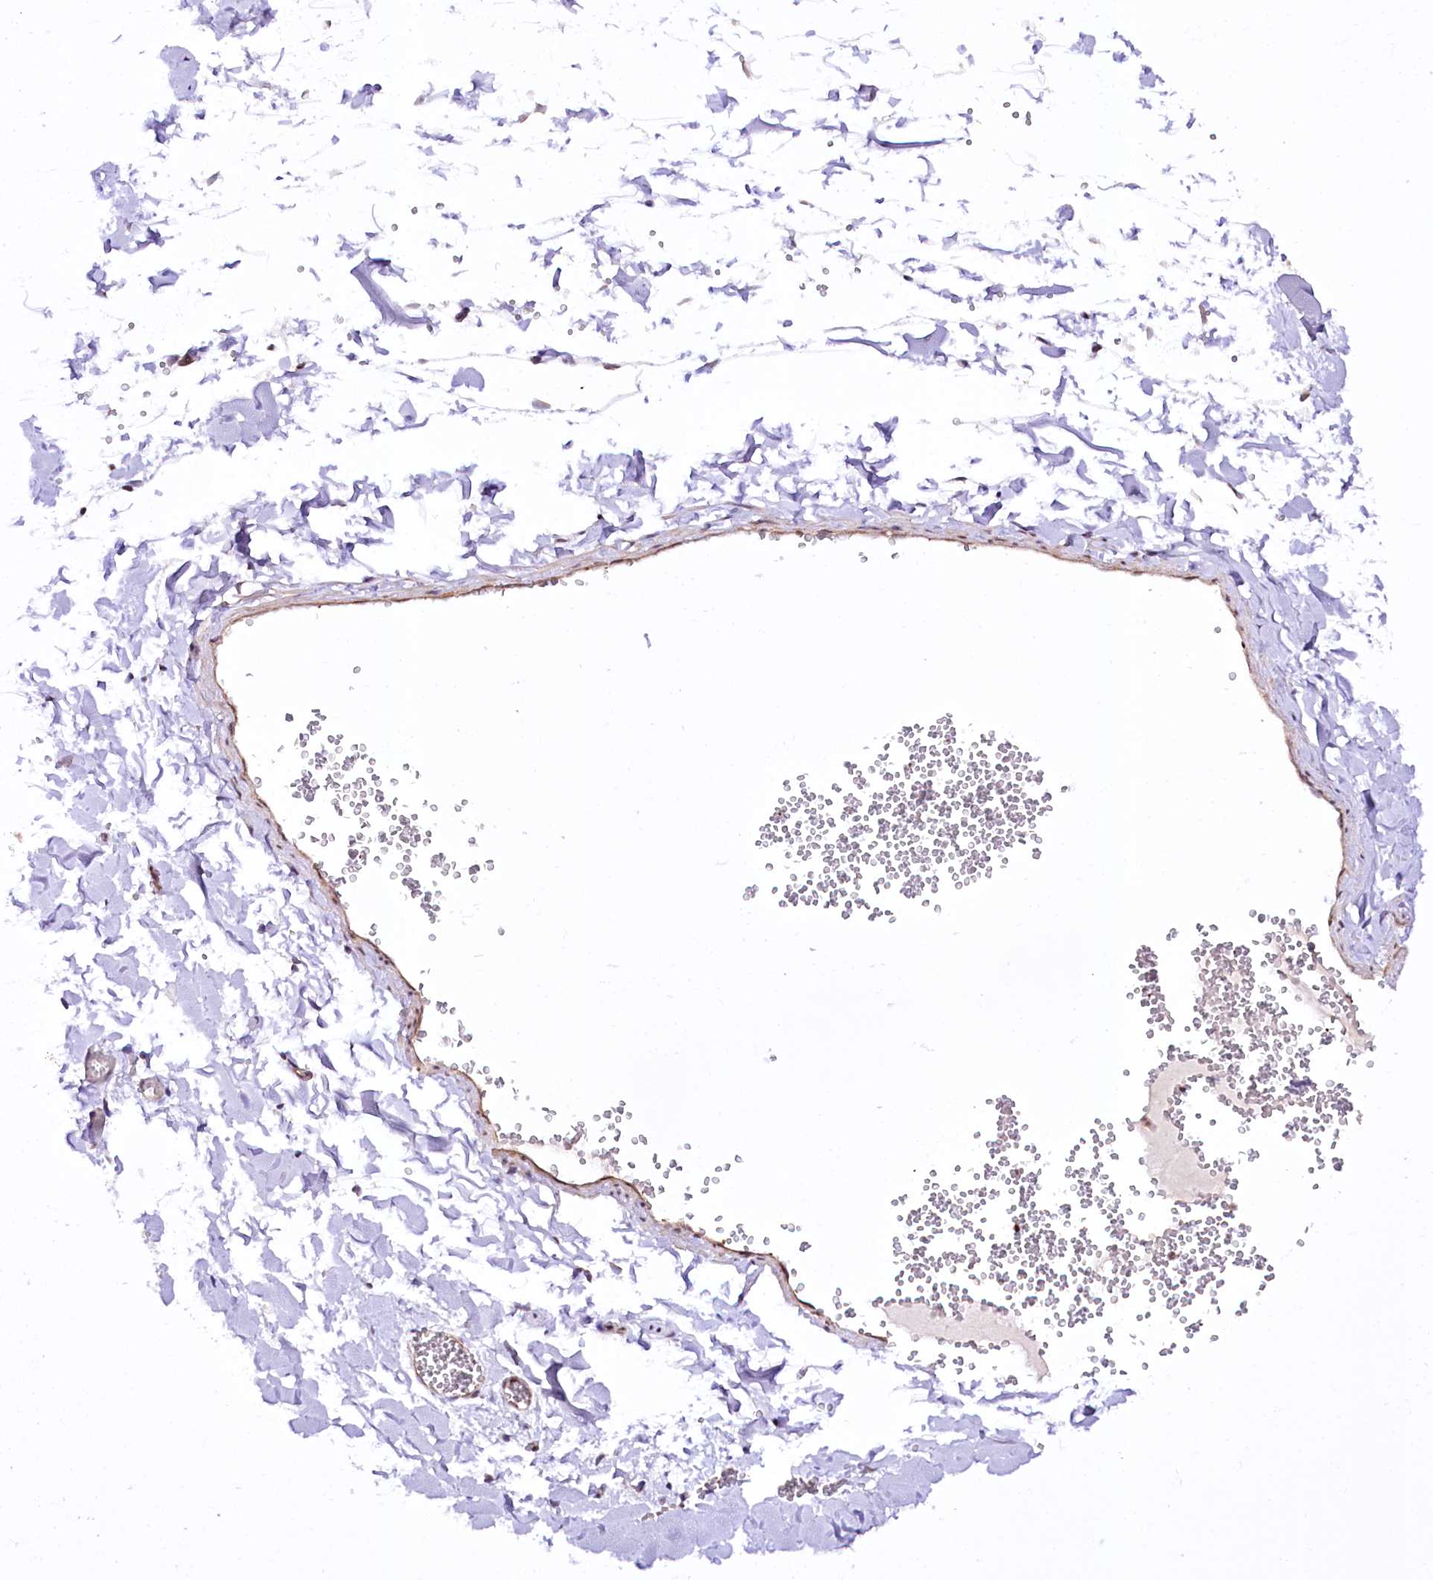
{"staining": {"intensity": "weak", "quantity": "25%-75%", "location": "nuclear"}, "tissue": "adipose tissue", "cell_type": "Adipocytes", "image_type": "normal", "snomed": [{"axis": "morphology", "description": "Normal tissue, NOS"}, {"axis": "topography", "description": "Gallbladder"}, {"axis": "topography", "description": "Peripheral nerve tissue"}], "caption": "Unremarkable adipose tissue reveals weak nuclear positivity in approximately 25%-75% of adipocytes Nuclei are stained in blue..", "gene": "ST7", "patient": {"sex": "male", "age": 38}}